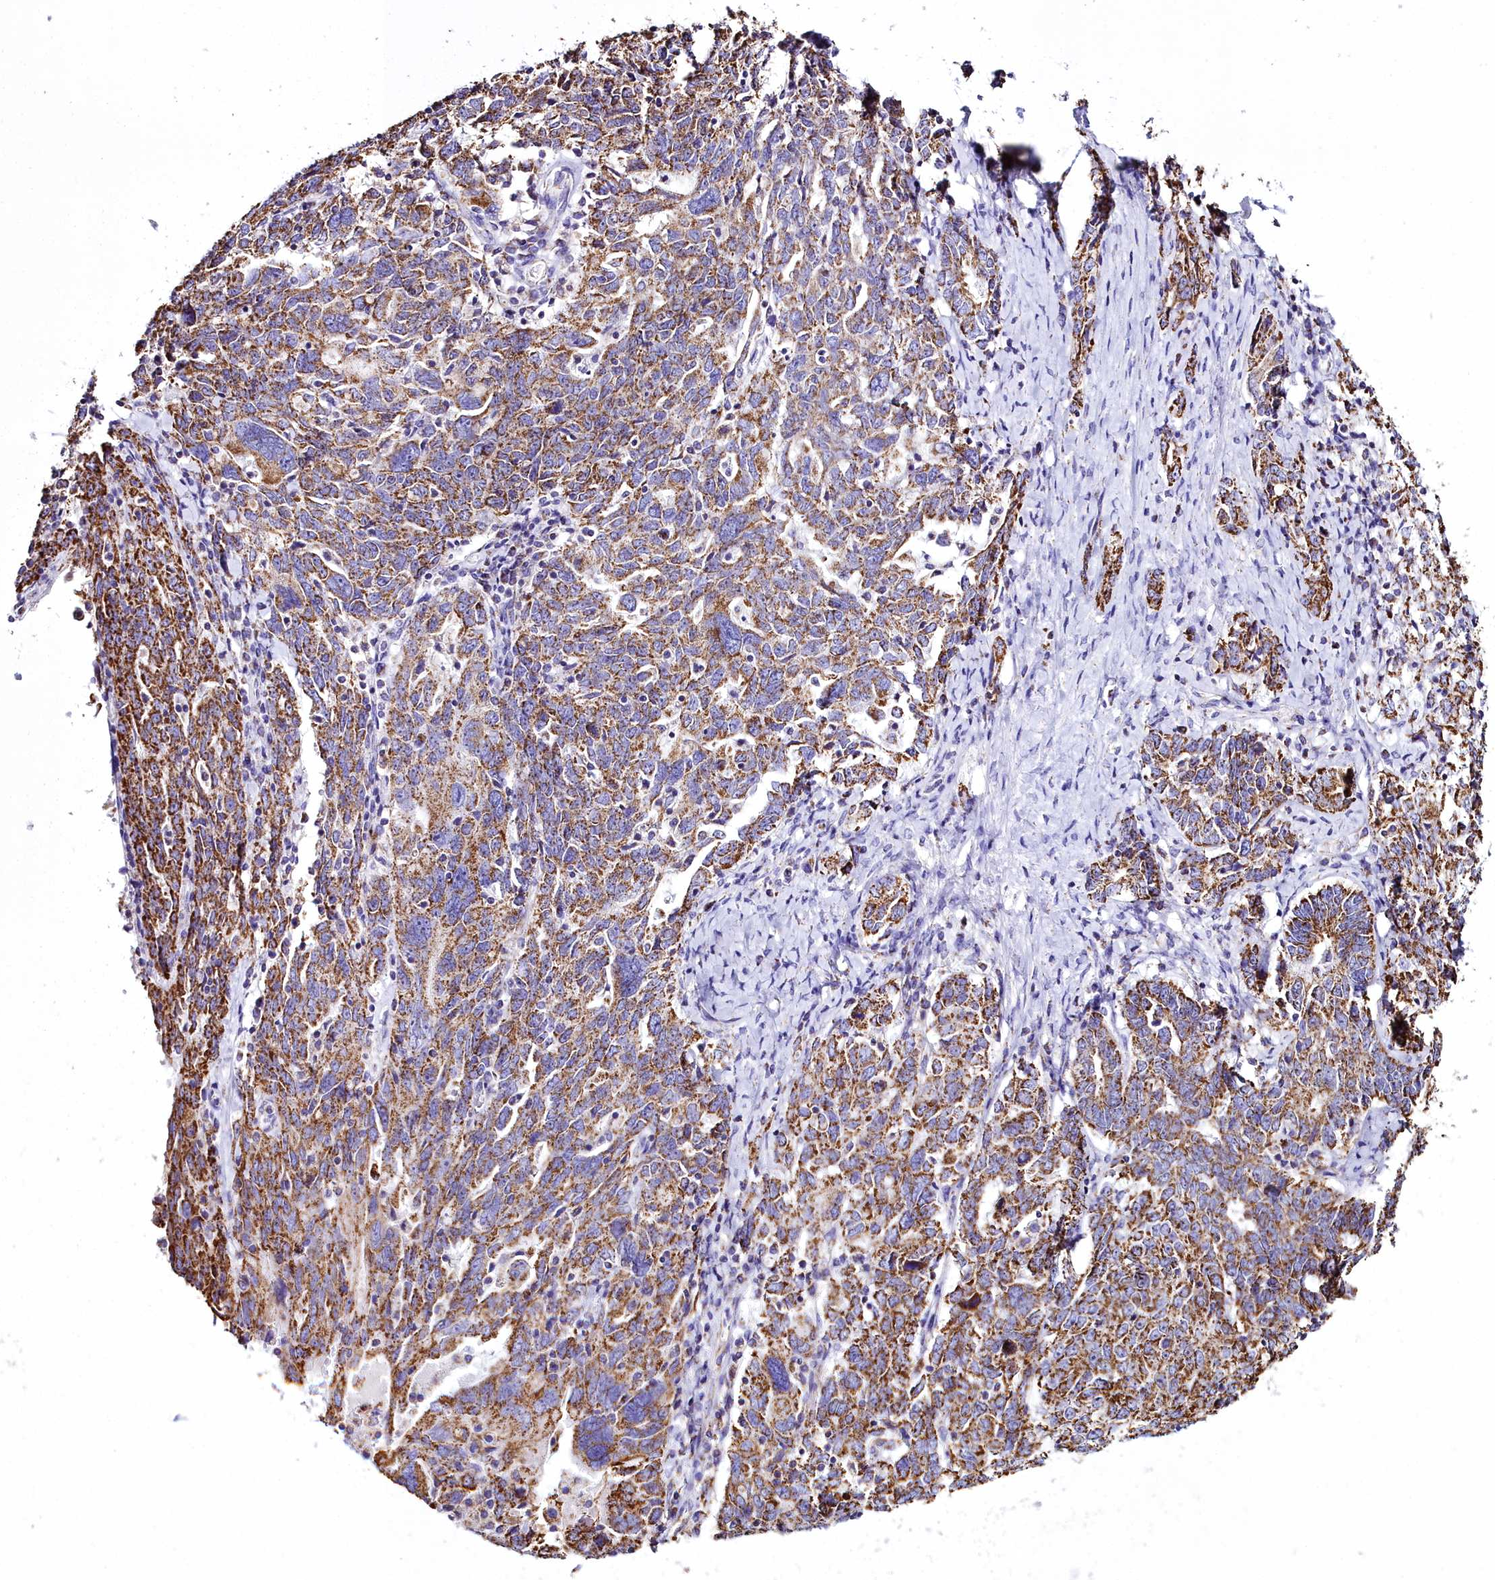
{"staining": {"intensity": "moderate", "quantity": ">75%", "location": "cytoplasmic/membranous"}, "tissue": "ovarian cancer", "cell_type": "Tumor cells", "image_type": "cancer", "snomed": [{"axis": "morphology", "description": "Carcinoma, endometroid"}, {"axis": "topography", "description": "Ovary"}], "caption": "Ovarian cancer stained with a protein marker reveals moderate staining in tumor cells.", "gene": "WDFY3", "patient": {"sex": "female", "age": 62}}